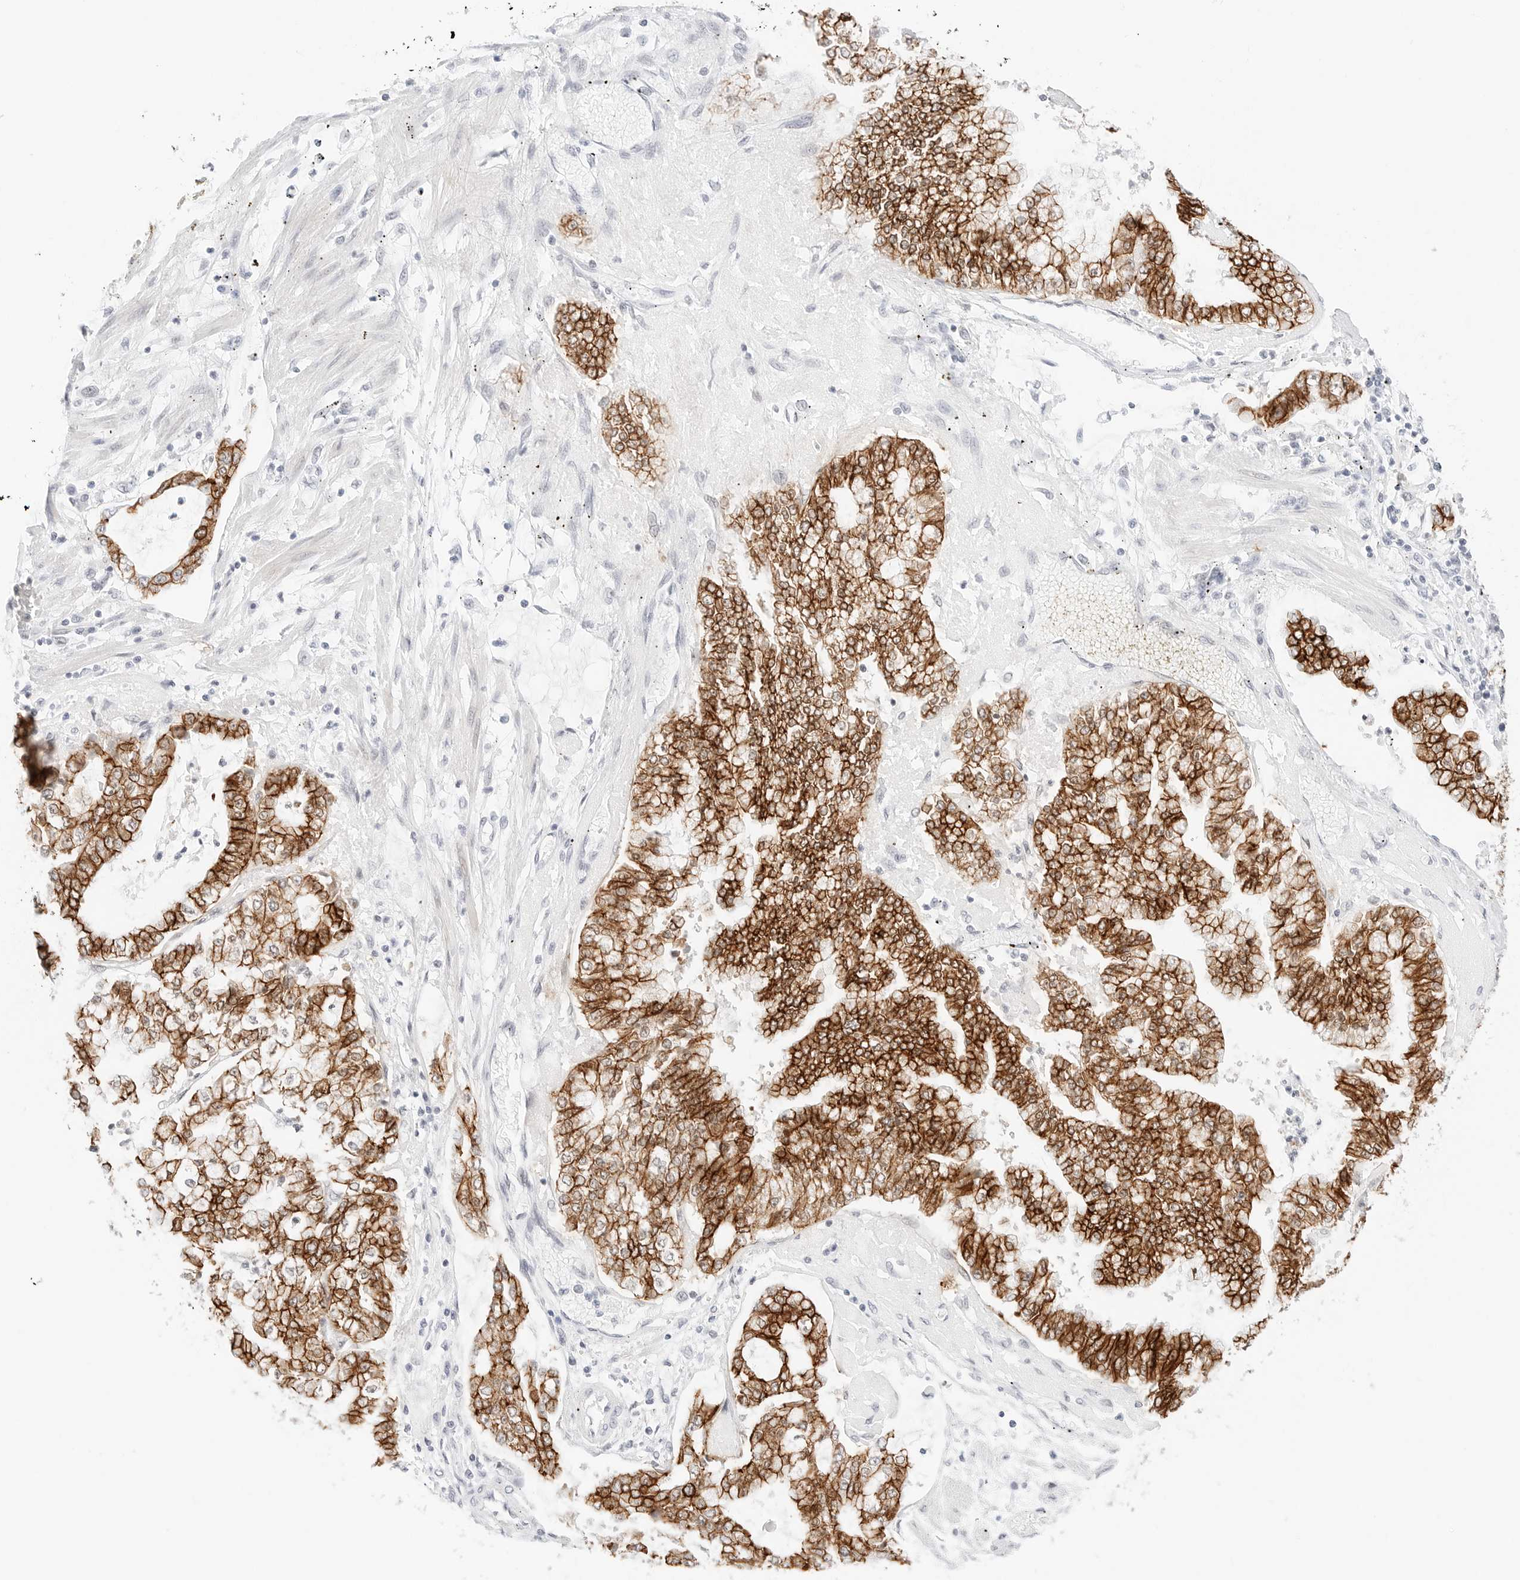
{"staining": {"intensity": "strong", "quantity": ">75%", "location": "cytoplasmic/membranous"}, "tissue": "stomach cancer", "cell_type": "Tumor cells", "image_type": "cancer", "snomed": [{"axis": "morphology", "description": "Adenocarcinoma, NOS"}, {"axis": "topography", "description": "Stomach"}], "caption": "Strong cytoplasmic/membranous expression is appreciated in approximately >75% of tumor cells in stomach cancer (adenocarcinoma).", "gene": "CDH1", "patient": {"sex": "male", "age": 76}}